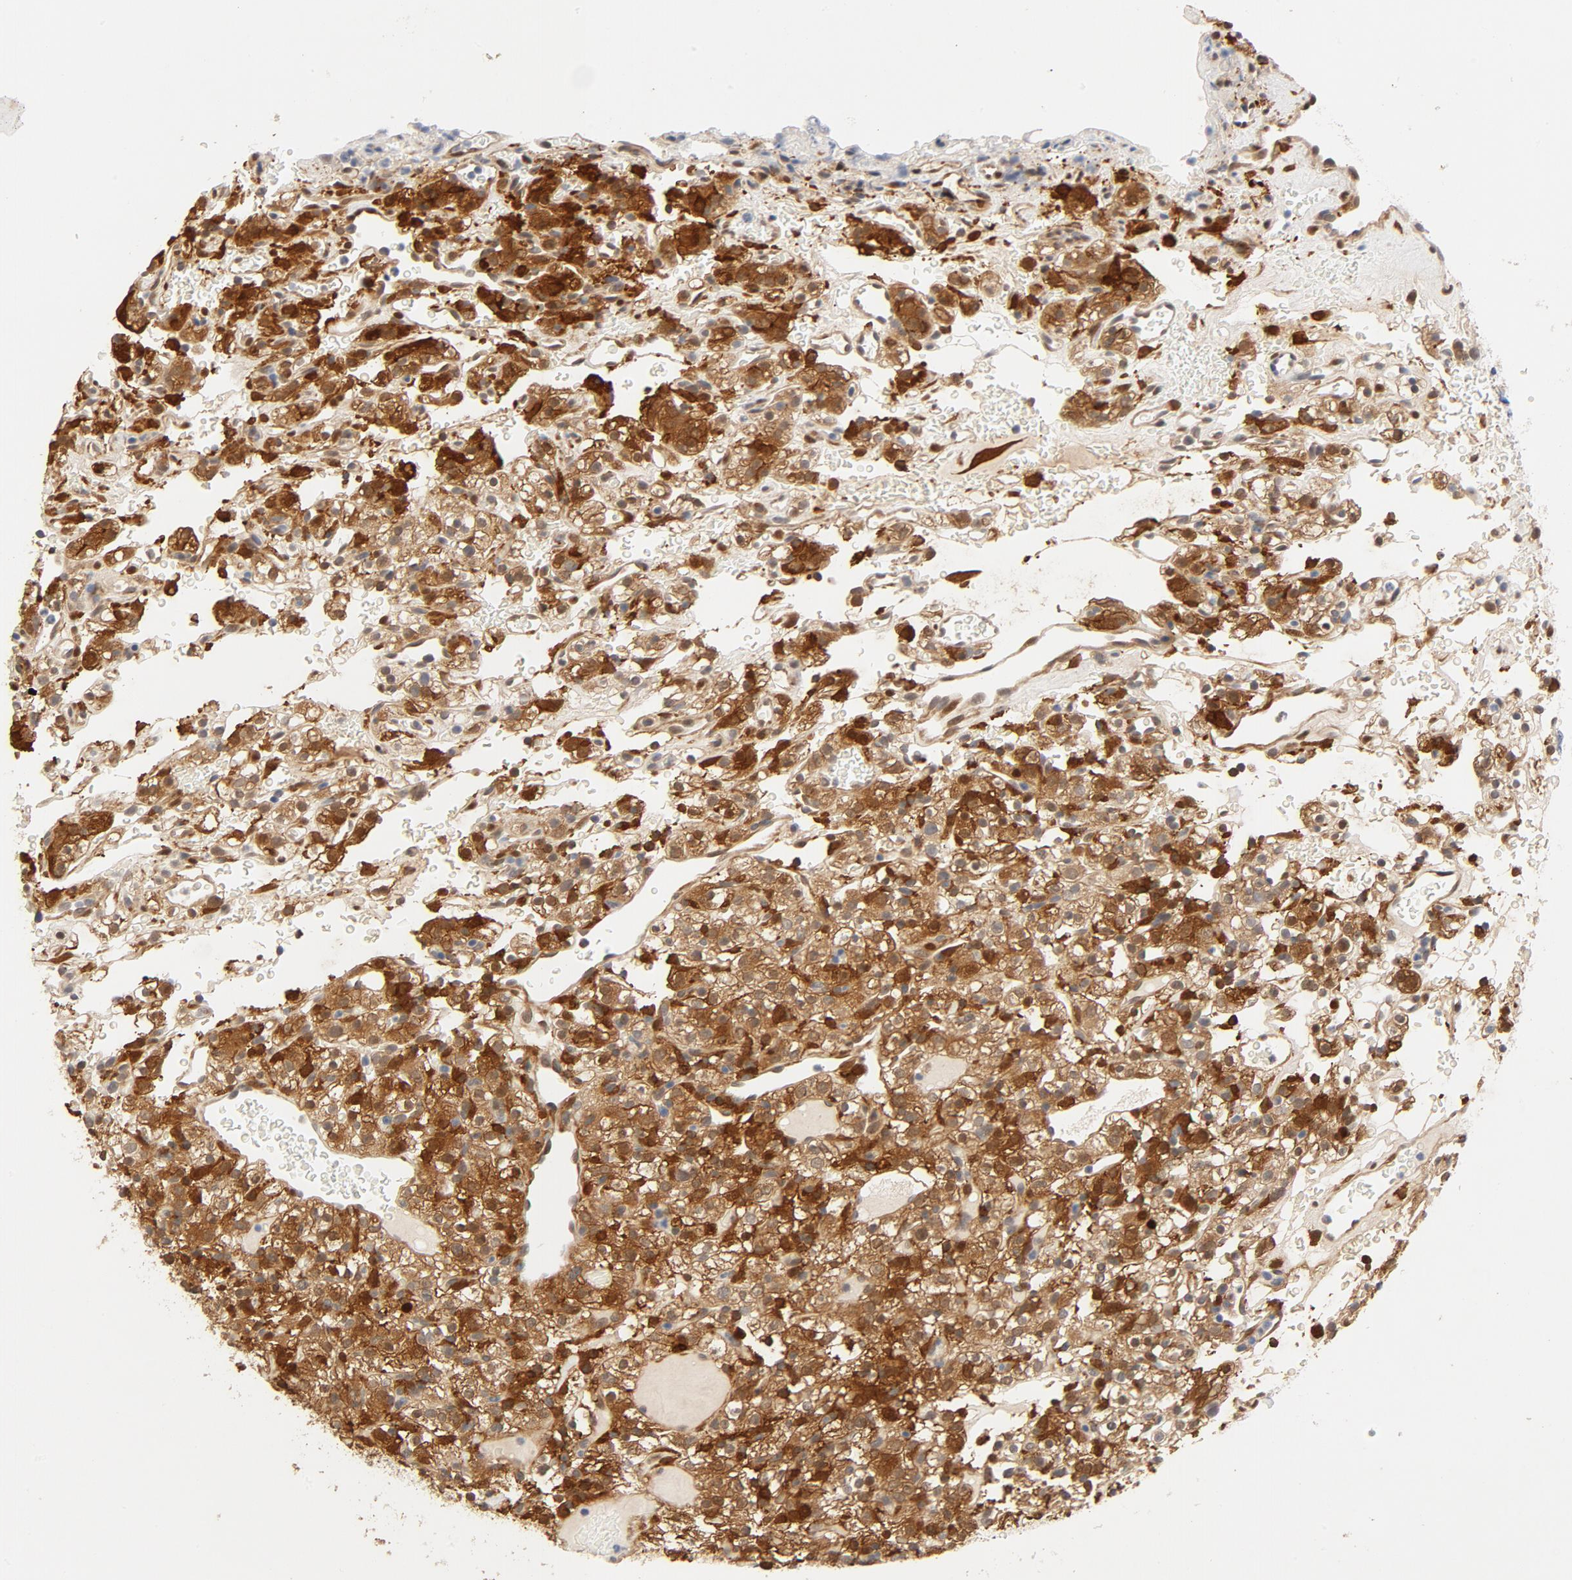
{"staining": {"intensity": "strong", "quantity": ">75%", "location": "cytoplasmic/membranous"}, "tissue": "renal cancer", "cell_type": "Tumor cells", "image_type": "cancer", "snomed": [{"axis": "morphology", "description": "Normal tissue, NOS"}, {"axis": "morphology", "description": "Adenocarcinoma, NOS"}, {"axis": "topography", "description": "Kidney"}], "caption": "Protein expression analysis of renal adenocarcinoma shows strong cytoplasmic/membranous expression in approximately >75% of tumor cells.", "gene": "STAT1", "patient": {"sex": "female", "age": 72}}